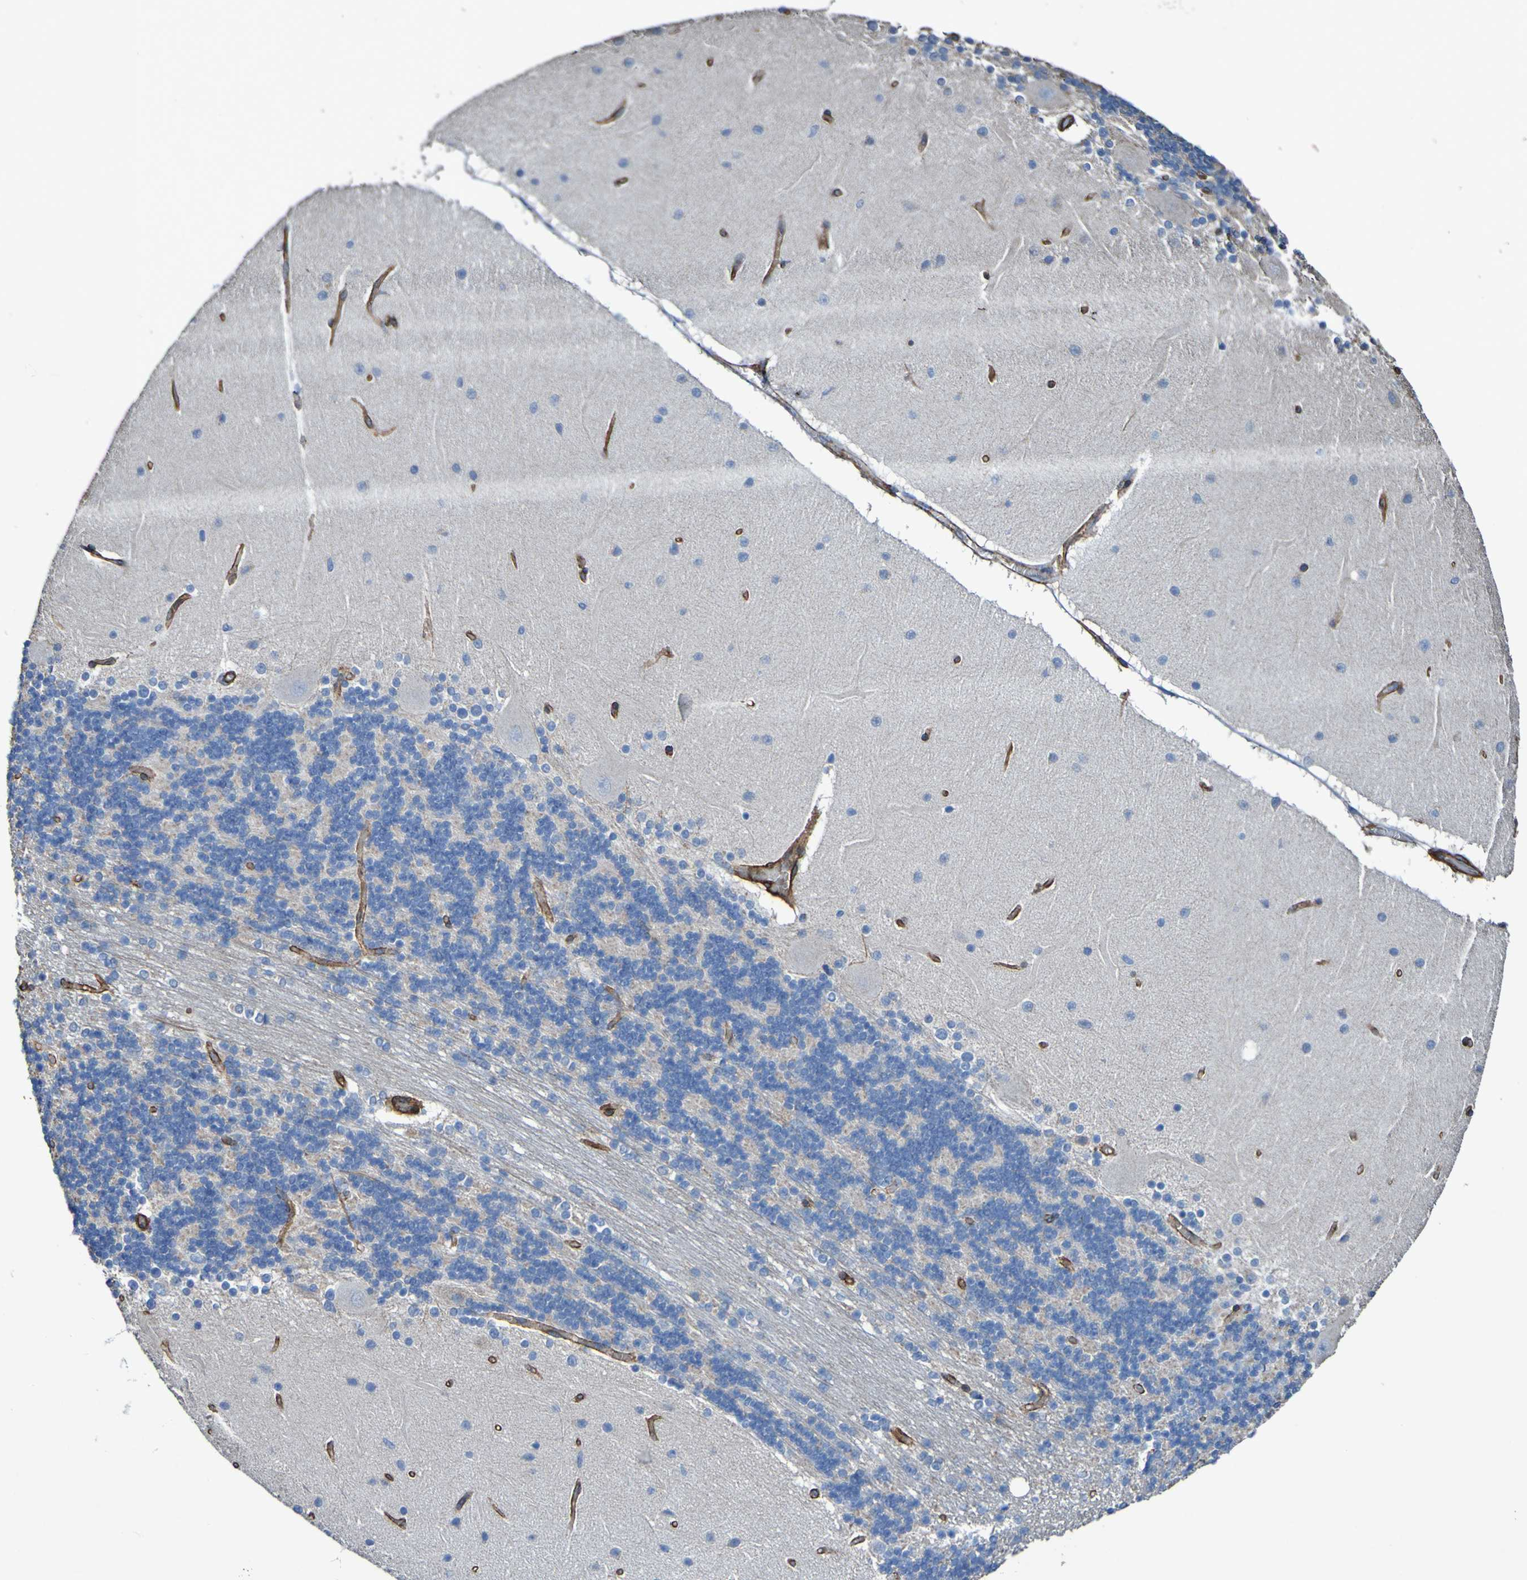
{"staining": {"intensity": "weak", "quantity": "<25%", "location": "cytoplasmic/membranous"}, "tissue": "cerebellum", "cell_type": "Cells in granular layer", "image_type": "normal", "snomed": [{"axis": "morphology", "description": "Normal tissue, NOS"}, {"axis": "topography", "description": "Cerebellum"}], "caption": "The photomicrograph exhibits no significant expression in cells in granular layer of cerebellum.", "gene": "ELMOD3", "patient": {"sex": "female", "age": 54}}